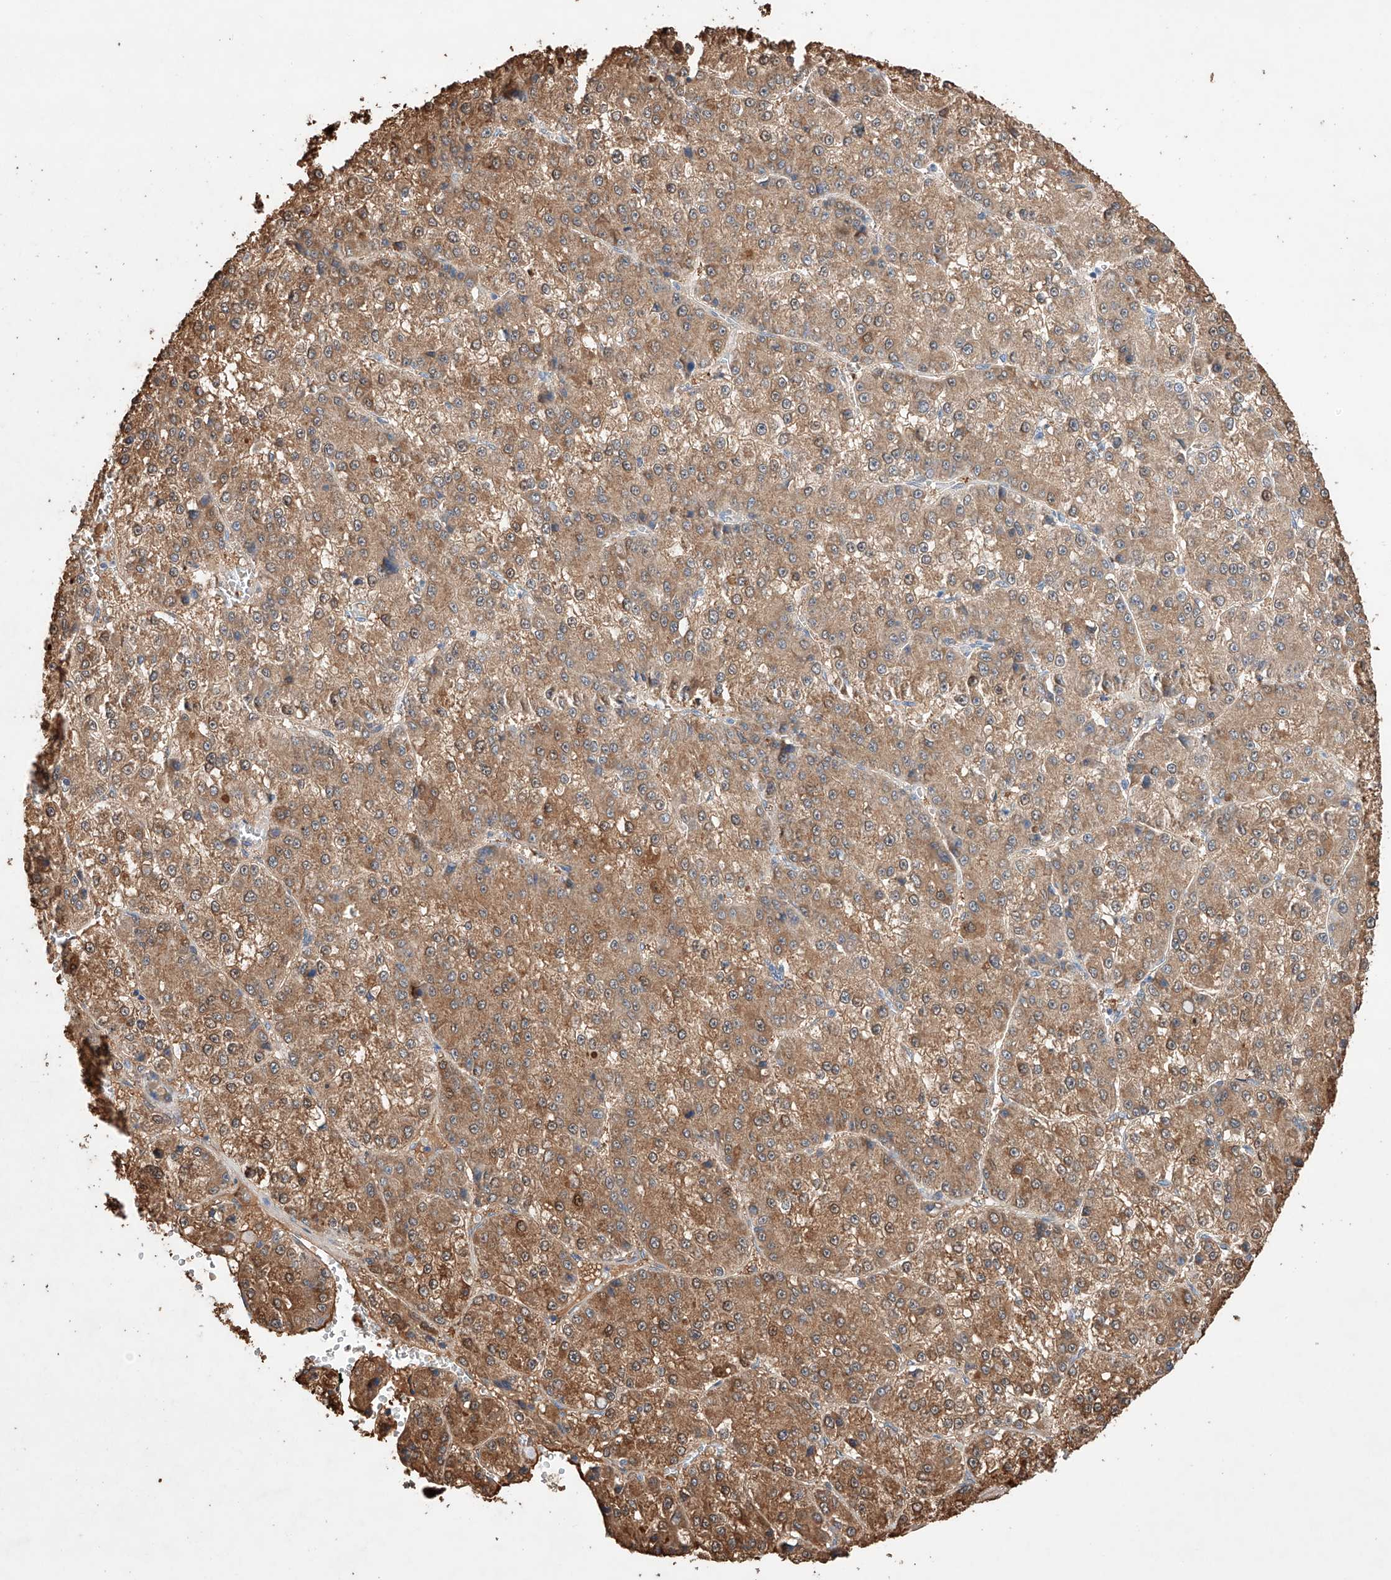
{"staining": {"intensity": "moderate", "quantity": ">75%", "location": "cytoplasmic/membranous"}, "tissue": "liver cancer", "cell_type": "Tumor cells", "image_type": "cancer", "snomed": [{"axis": "morphology", "description": "Carcinoma, Hepatocellular, NOS"}, {"axis": "topography", "description": "Liver"}], "caption": "Liver cancer (hepatocellular carcinoma) stained for a protein demonstrates moderate cytoplasmic/membranous positivity in tumor cells.", "gene": "AFG1L", "patient": {"sex": "female", "age": 73}}